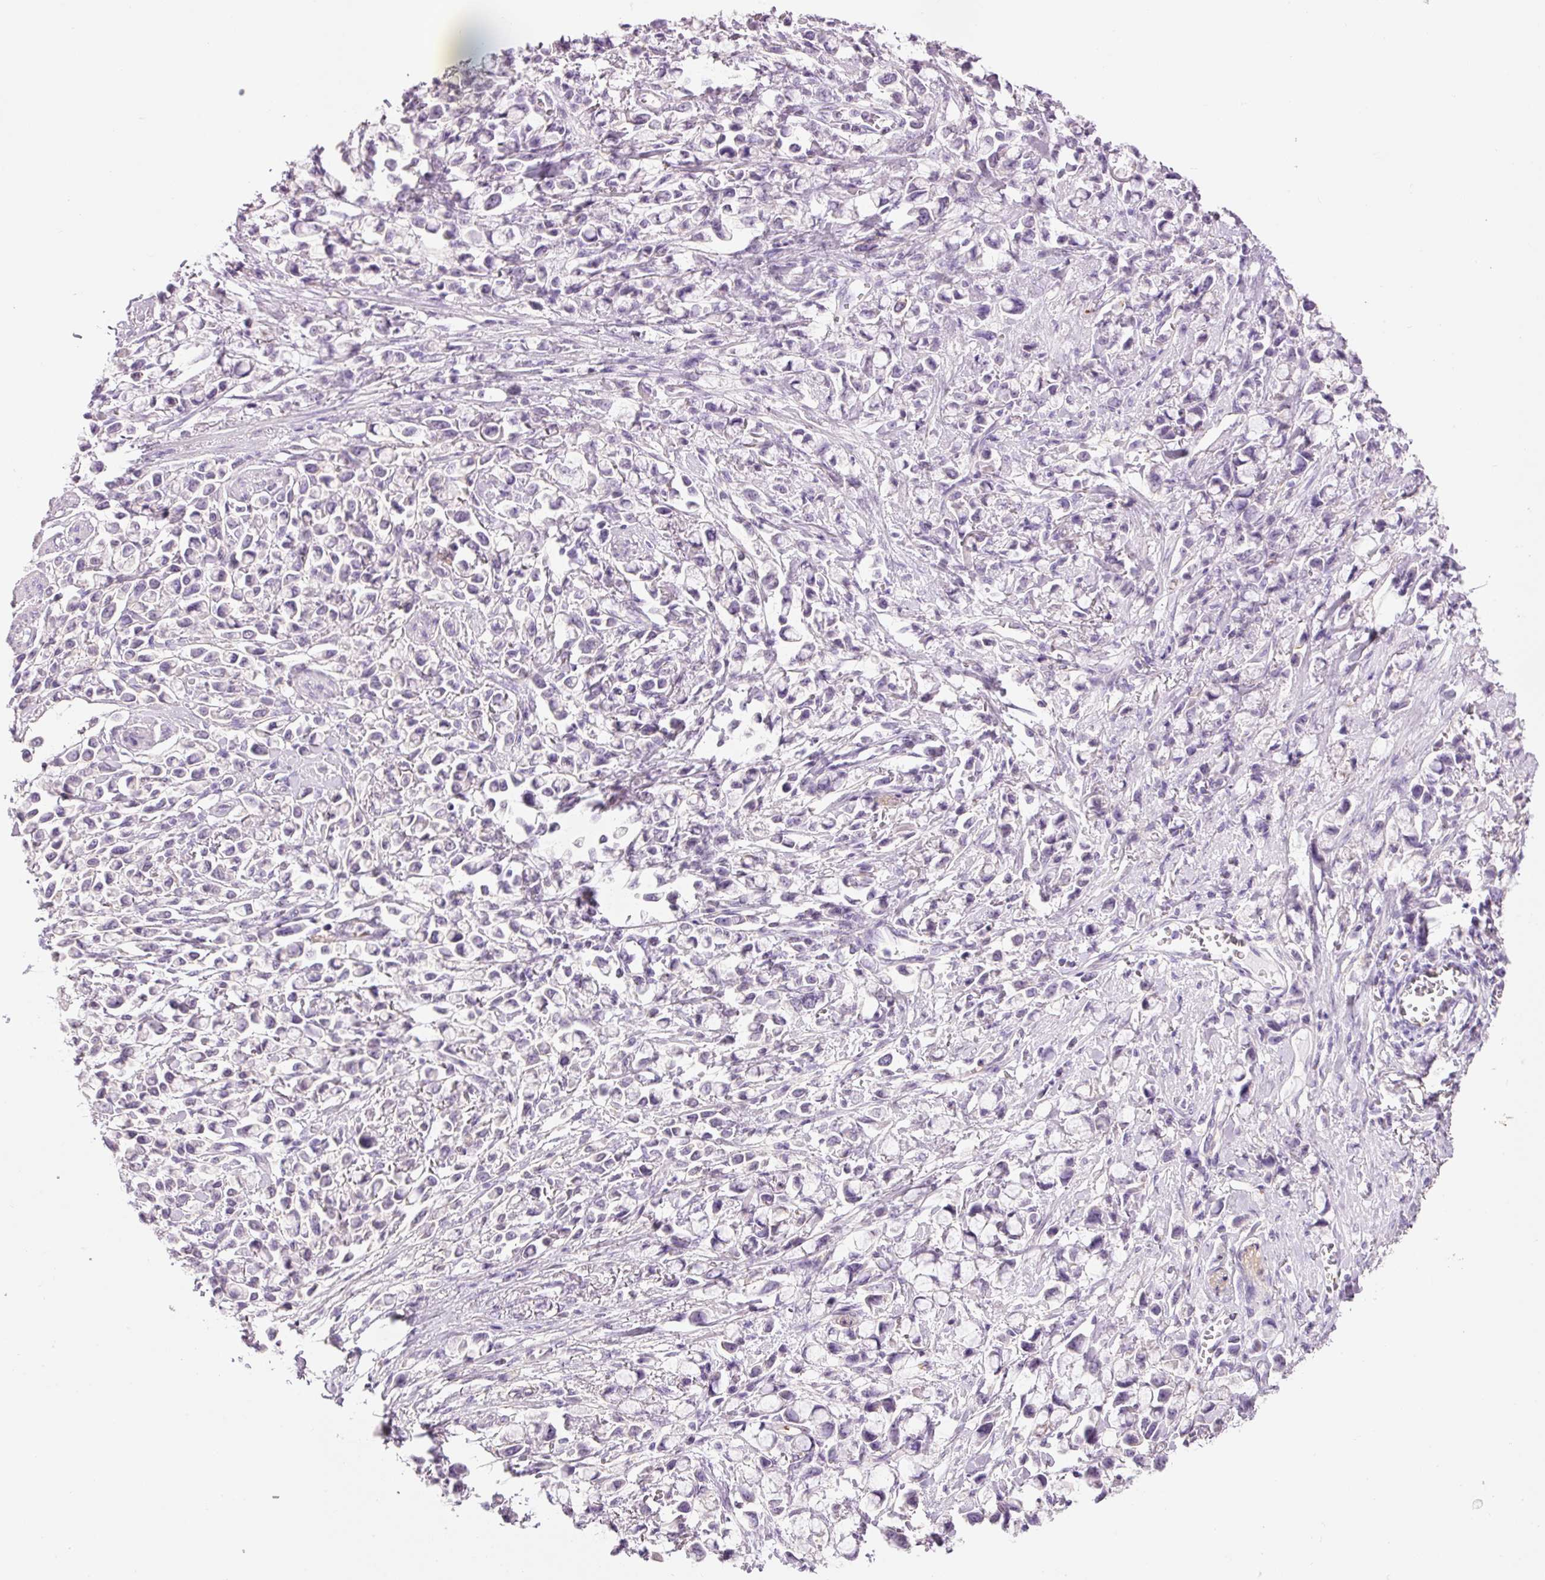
{"staining": {"intensity": "negative", "quantity": "none", "location": "none"}, "tissue": "stomach cancer", "cell_type": "Tumor cells", "image_type": "cancer", "snomed": [{"axis": "morphology", "description": "Adenocarcinoma, NOS"}, {"axis": "topography", "description": "Stomach"}], "caption": "High power microscopy histopathology image of an immunohistochemistry (IHC) histopathology image of adenocarcinoma (stomach), revealing no significant positivity in tumor cells. (Immunohistochemistry, brightfield microscopy, high magnification).", "gene": "HSPA4L", "patient": {"sex": "female", "age": 81}}